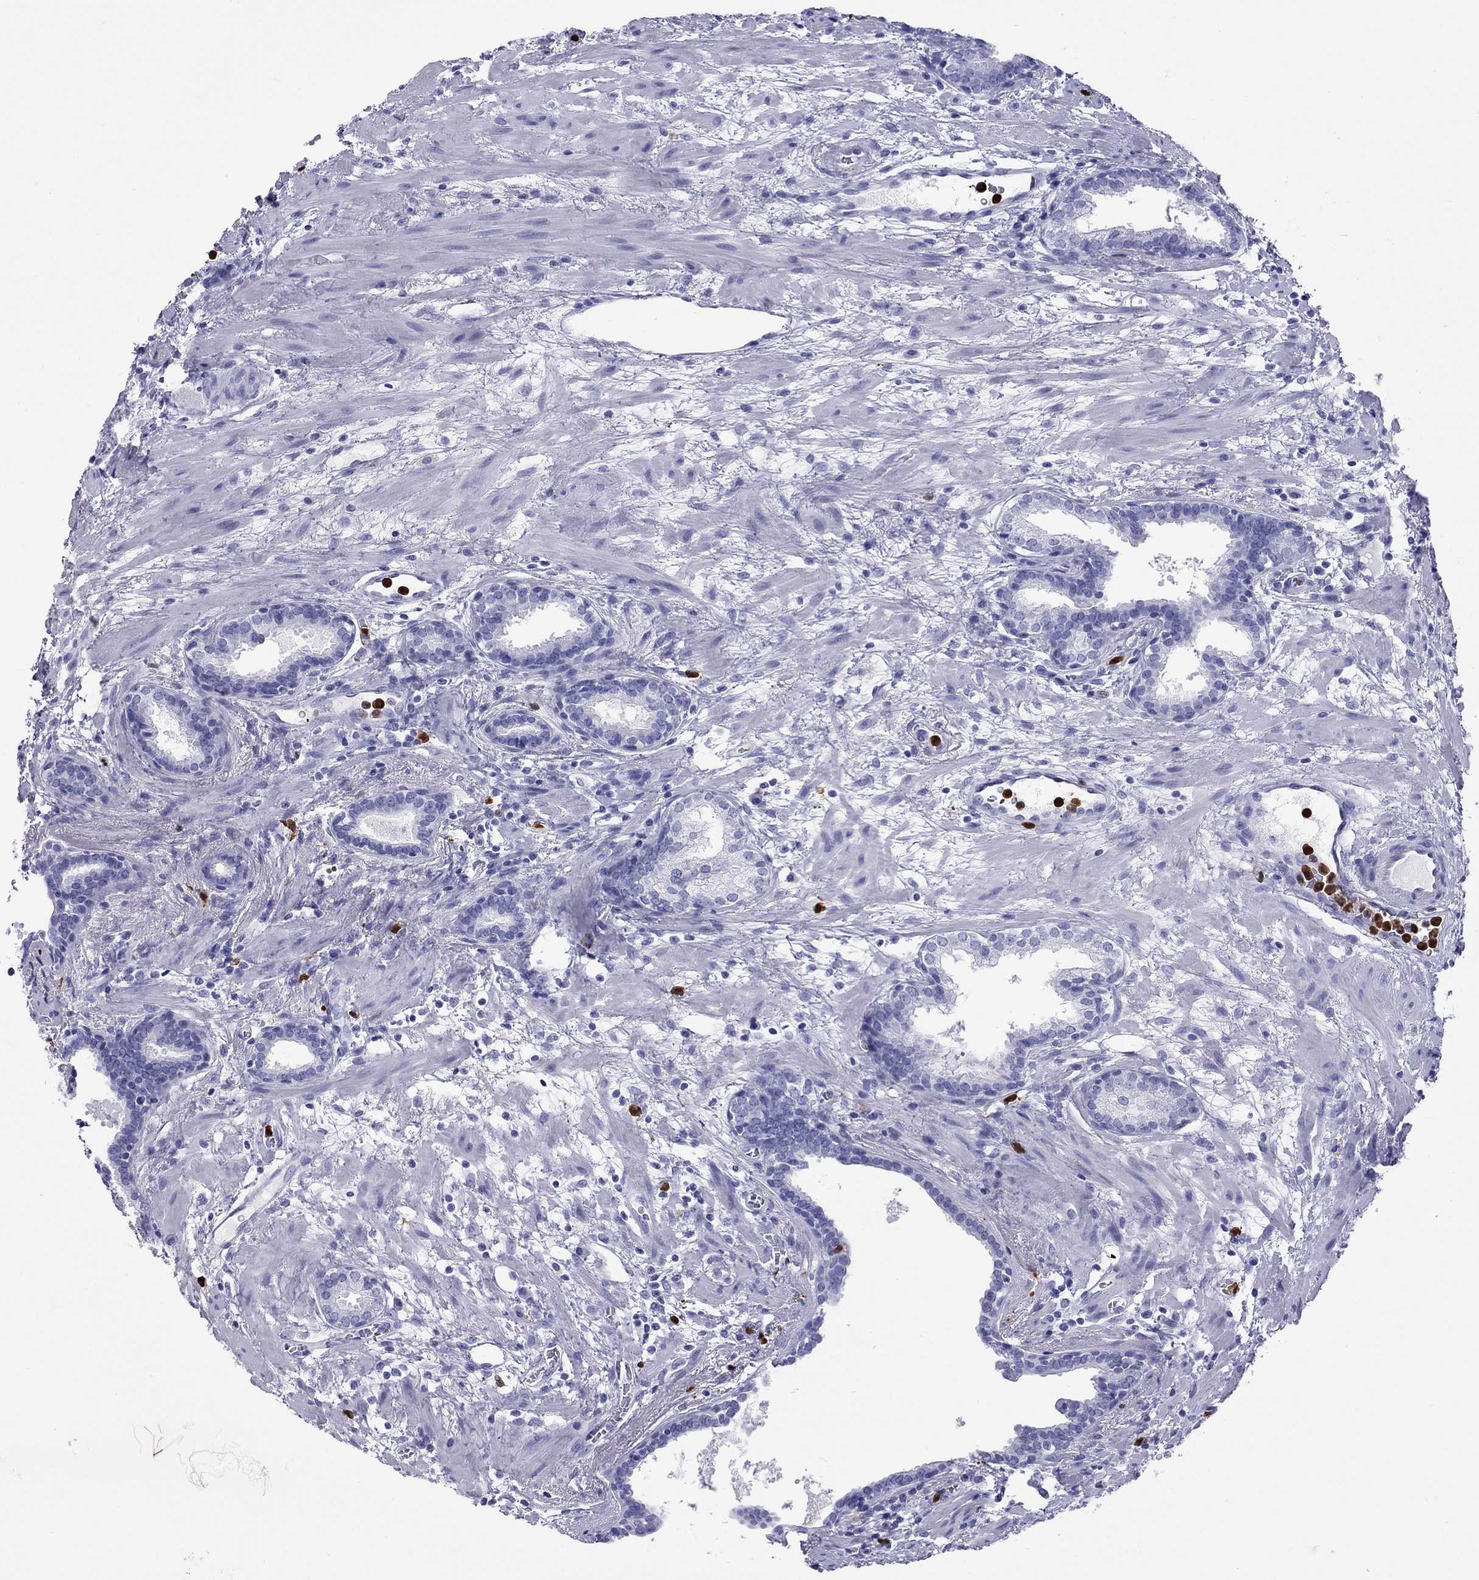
{"staining": {"intensity": "negative", "quantity": "none", "location": "none"}, "tissue": "prostate cancer", "cell_type": "Tumor cells", "image_type": "cancer", "snomed": [{"axis": "morphology", "description": "Adenocarcinoma, NOS"}, {"axis": "topography", "description": "Prostate"}], "caption": "Protein analysis of adenocarcinoma (prostate) shows no significant positivity in tumor cells. The staining is performed using DAB (3,3'-diaminobenzidine) brown chromogen with nuclei counter-stained in using hematoxylin.", "gene": "SLAMF1", "patient": {"sex": "male", "age": 66}}